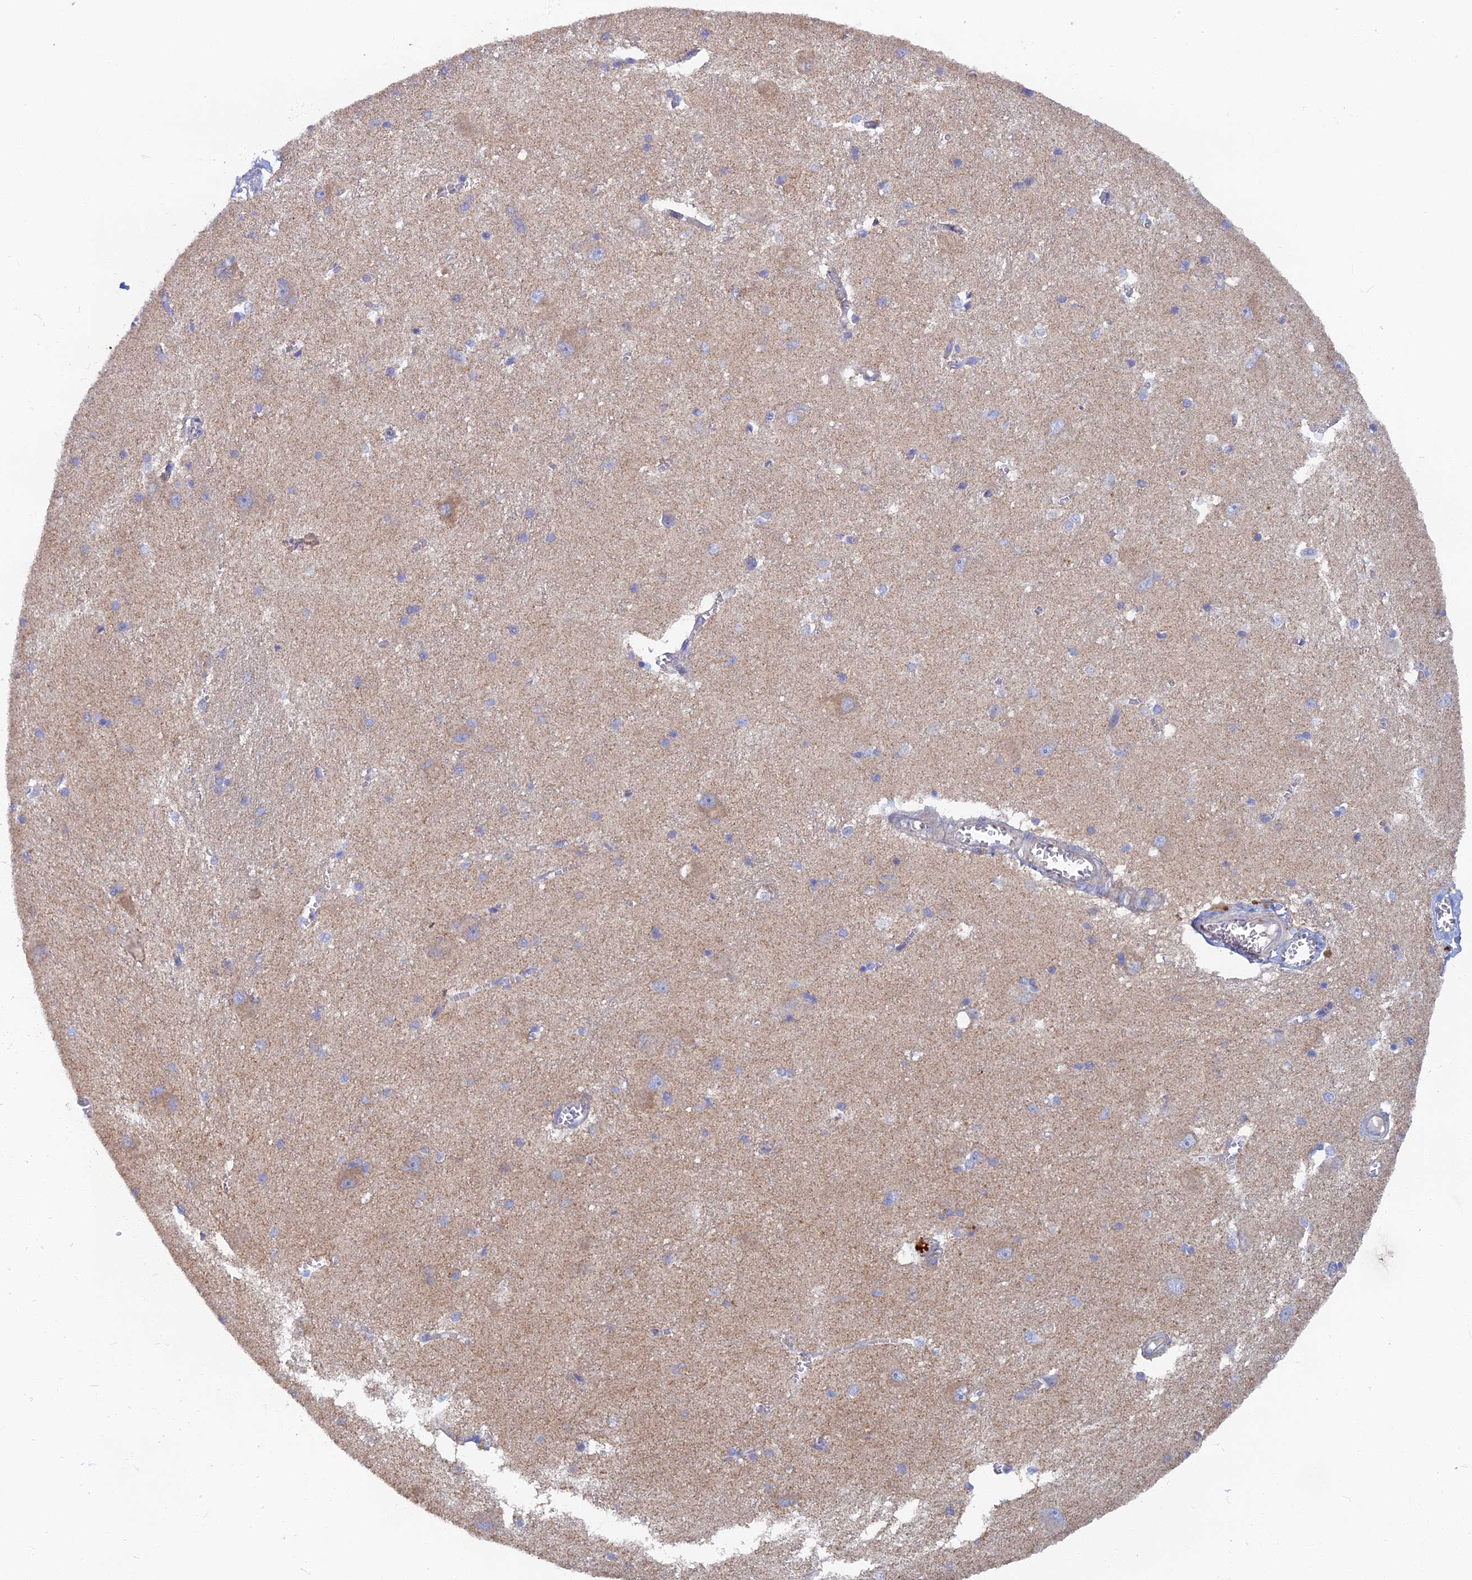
{"staining": {"intensity": "negative", "quantity": "none", "location": "none"}, "tissue": "caudate", "cell_type": "Glial cells", "image_type": "normal", "snomed": [{"axis": "morphology", "description": "Normal tissue, NOS"}, {"axis": "topography", "description": "Lateral ventricle wall"}], "caption": "A high-resolution image shows immunohistochemistry staining of benign caudate, which exhibits no significant staining in glial cells. Brightfield microscopy of immunohistochemistry (IHC) stained with DAB (3,3'-diaminobenzidine) (brown) and hematoxylin (blue), captured at high magnification.", "gene": "TMEM44", "patient": {"sex": "male", "age": 37}}